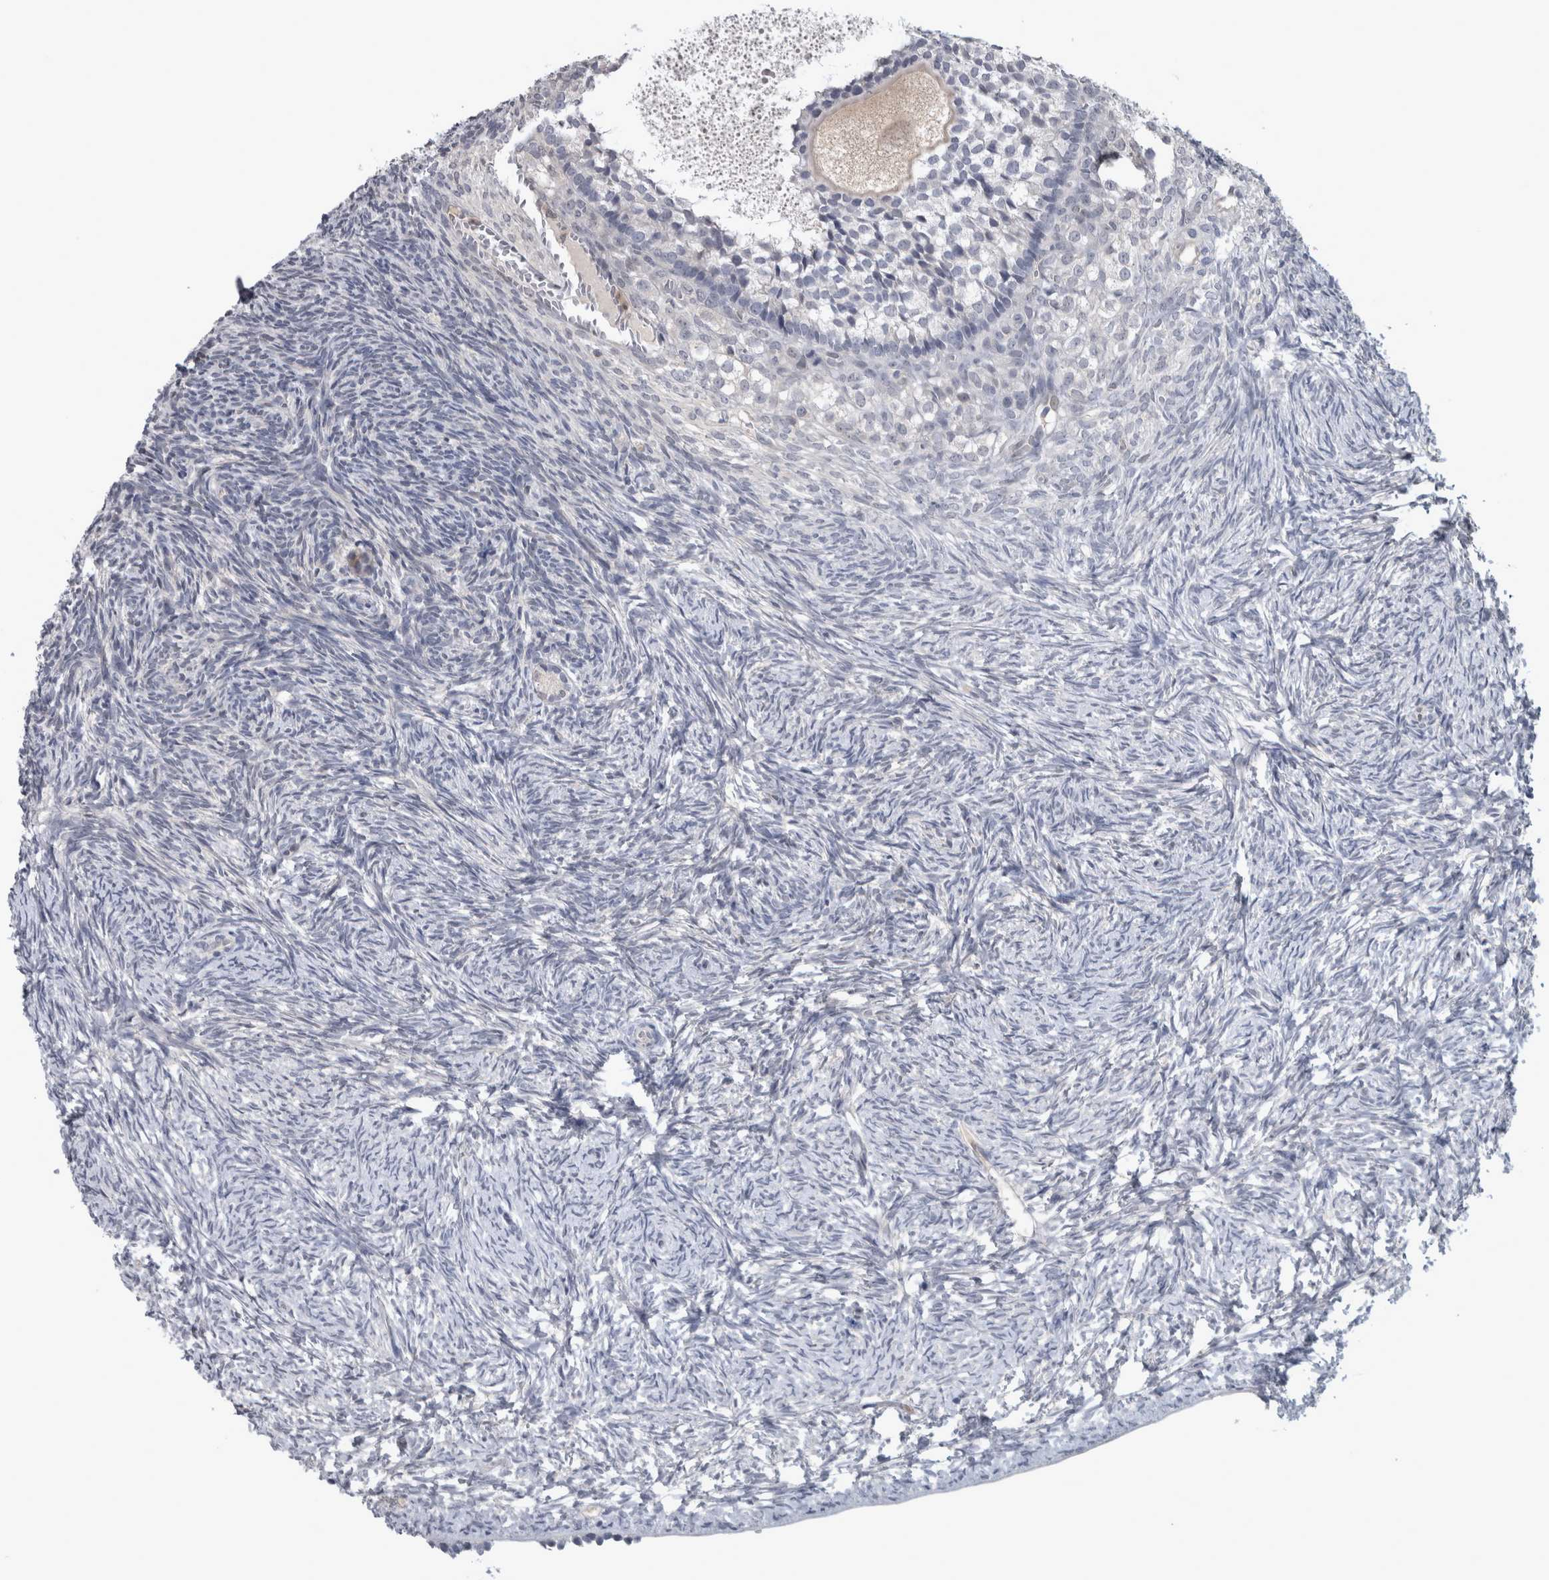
{"staining": {"intensity": "moderate", "quantity": ">75%", "location": "cytoplasmic/membranous"}, "tissue": "ovary", "cell_type": "Follicle cells", "image_type": "normal", "snomed": [{"axis": "morphology", "description": "Normal tissue, NOS"}, {"axis": "topography", "description": "Ovary"}], "caption": "Moderate cytoplasmic/membranous positivity for a protein is identified in about >75% of follicle cells of benign ovary using immunohistochemistry (IHC).", "gene": "NAPRT", "patient": {"sex": "female", "age": 34}}